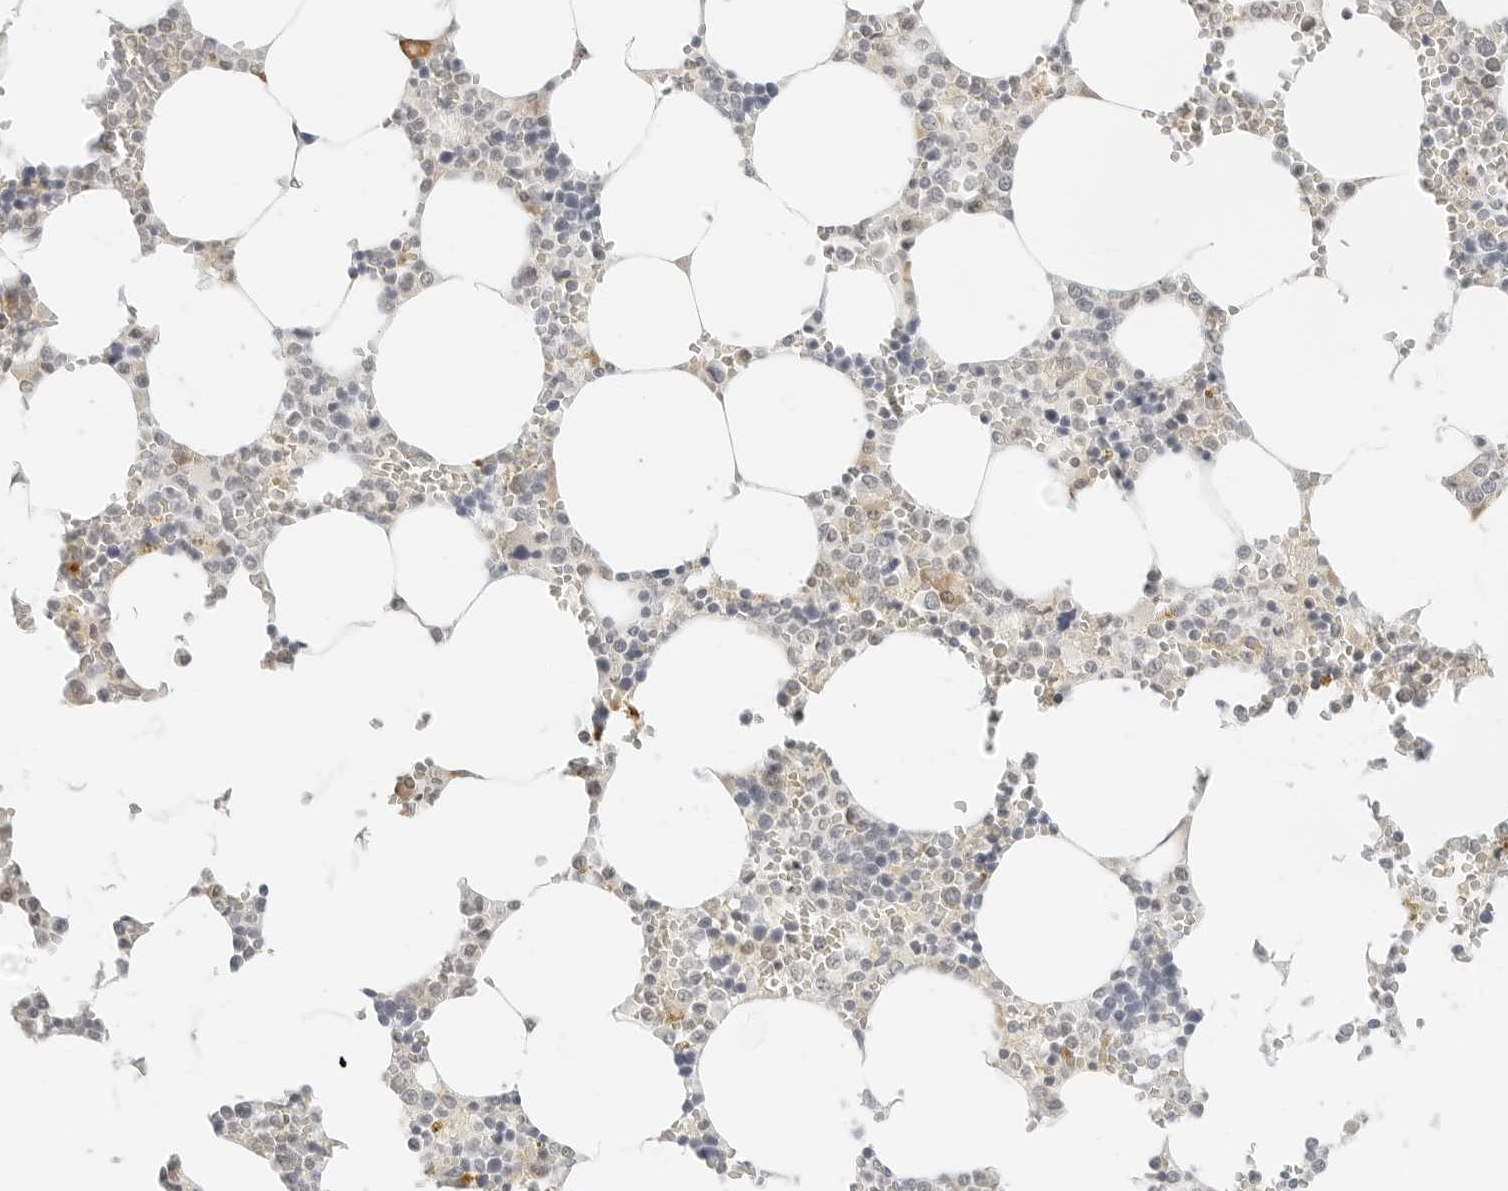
{"staining": {"intensity": "moderate", "quantity": "<25%", "location": "cytoplasmic/membranous"}, "tissue": "bone marrow", "cell_type": "Hematopoietic cells", "image_type": "normal", "snomed": [{"axis": "morphology", "description": "Normal tissue, NOS"}, {"axis": "topography", "description": "Bone marrow"}], "caption": "Approximately <25% of hematopoietic cells in benign bone marrow exhibit moderate cytoplasmic/membranous protein positivity as visualized by brown immunohistochemical staining.", "gene": "NEO1", "patient": {"sex": "male", "age": 70}}